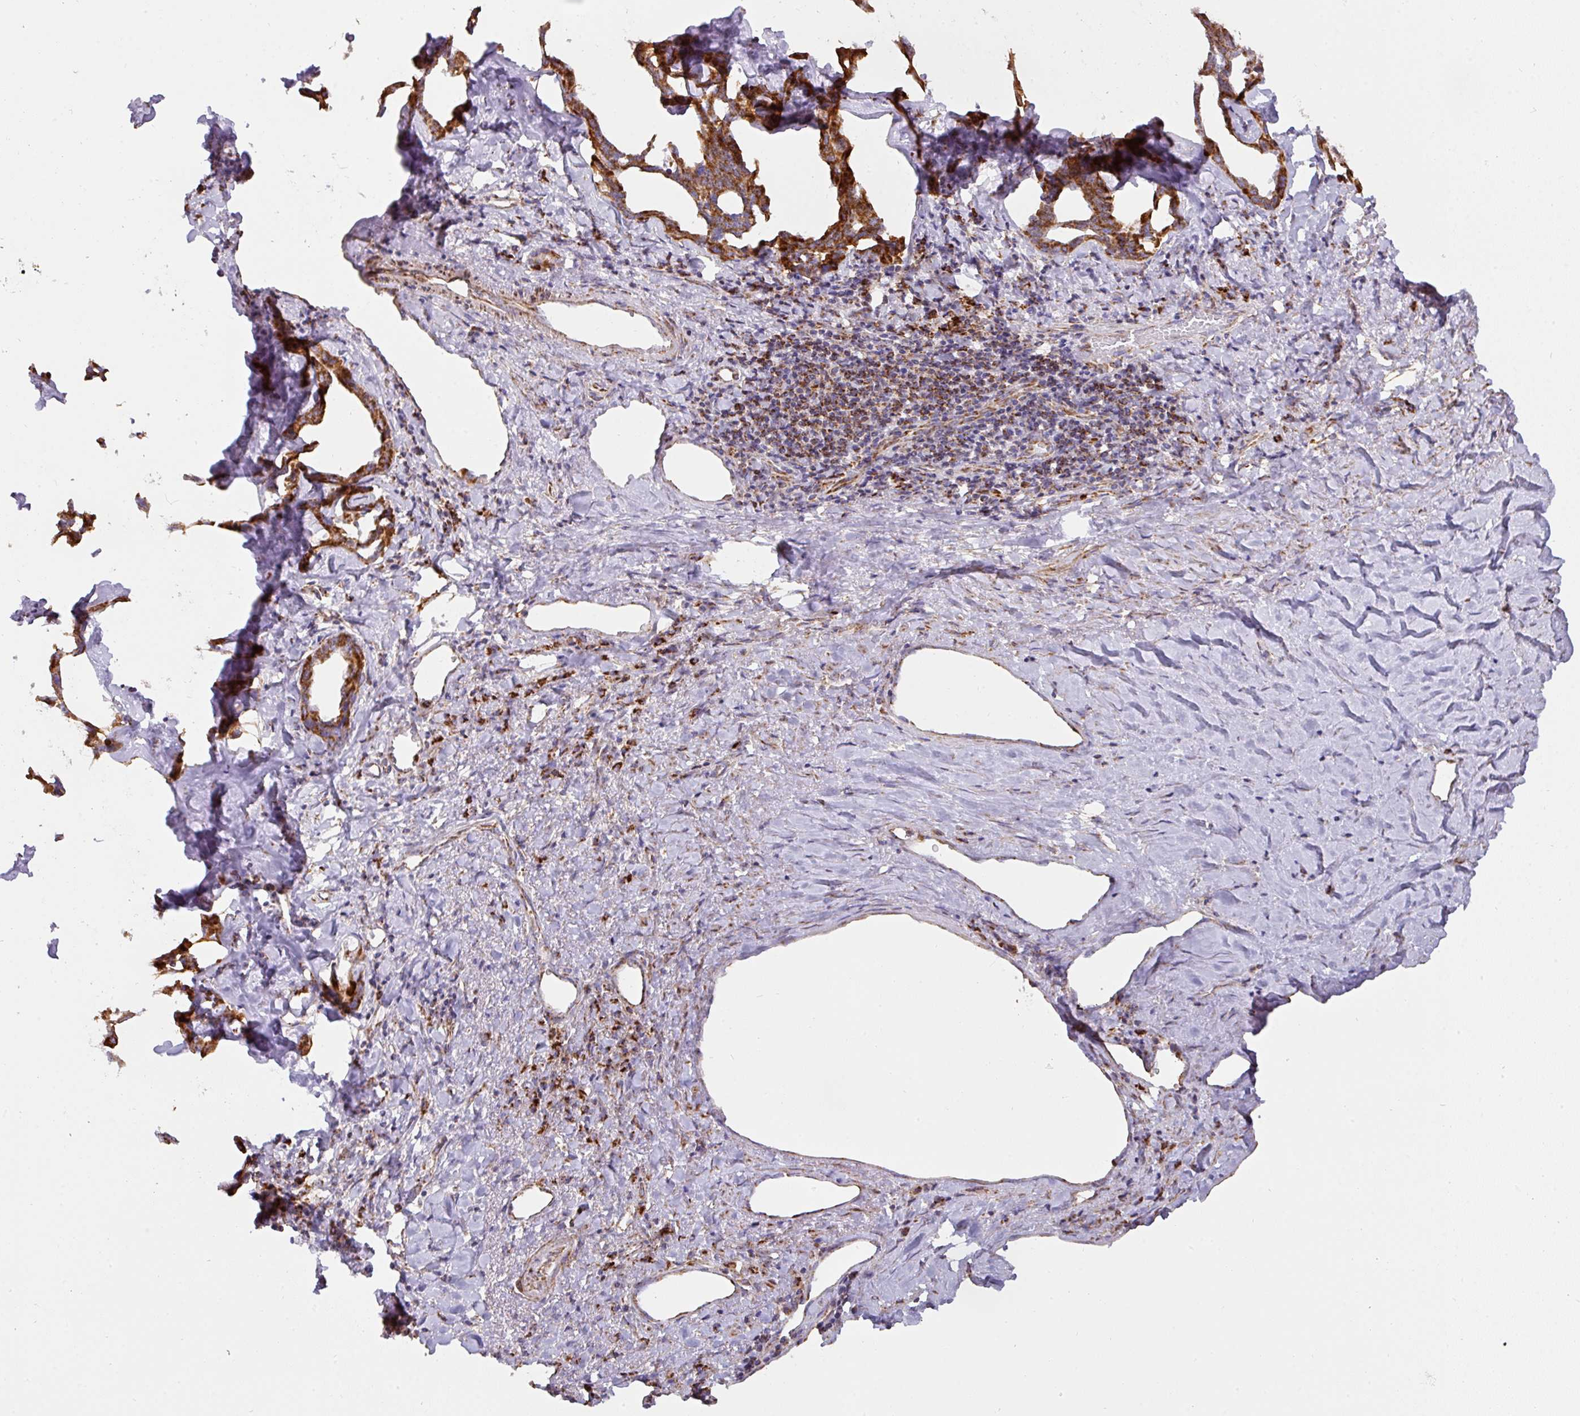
{"staining": {"intensity": "strong", "quantity": ">75%", "location": "cytoplasmic/membranous"}, "tissue": "liver cancer", "cell_type": "Tumor cells", "image_type": "cancer", "snomed": [{"axis": "morphology", "description": "Cholangiocarcinoma"}, {"axis": "topography", "description": "Liver"}], "caption": "This is an image of immunohistochemistry (IHC) staining of liver cancer, which shows strong expression in the cytoplasmic/membranous of tumor cells.", "gene": "UQCRFS1", "patient": {"sex": "male", "age": 59}}